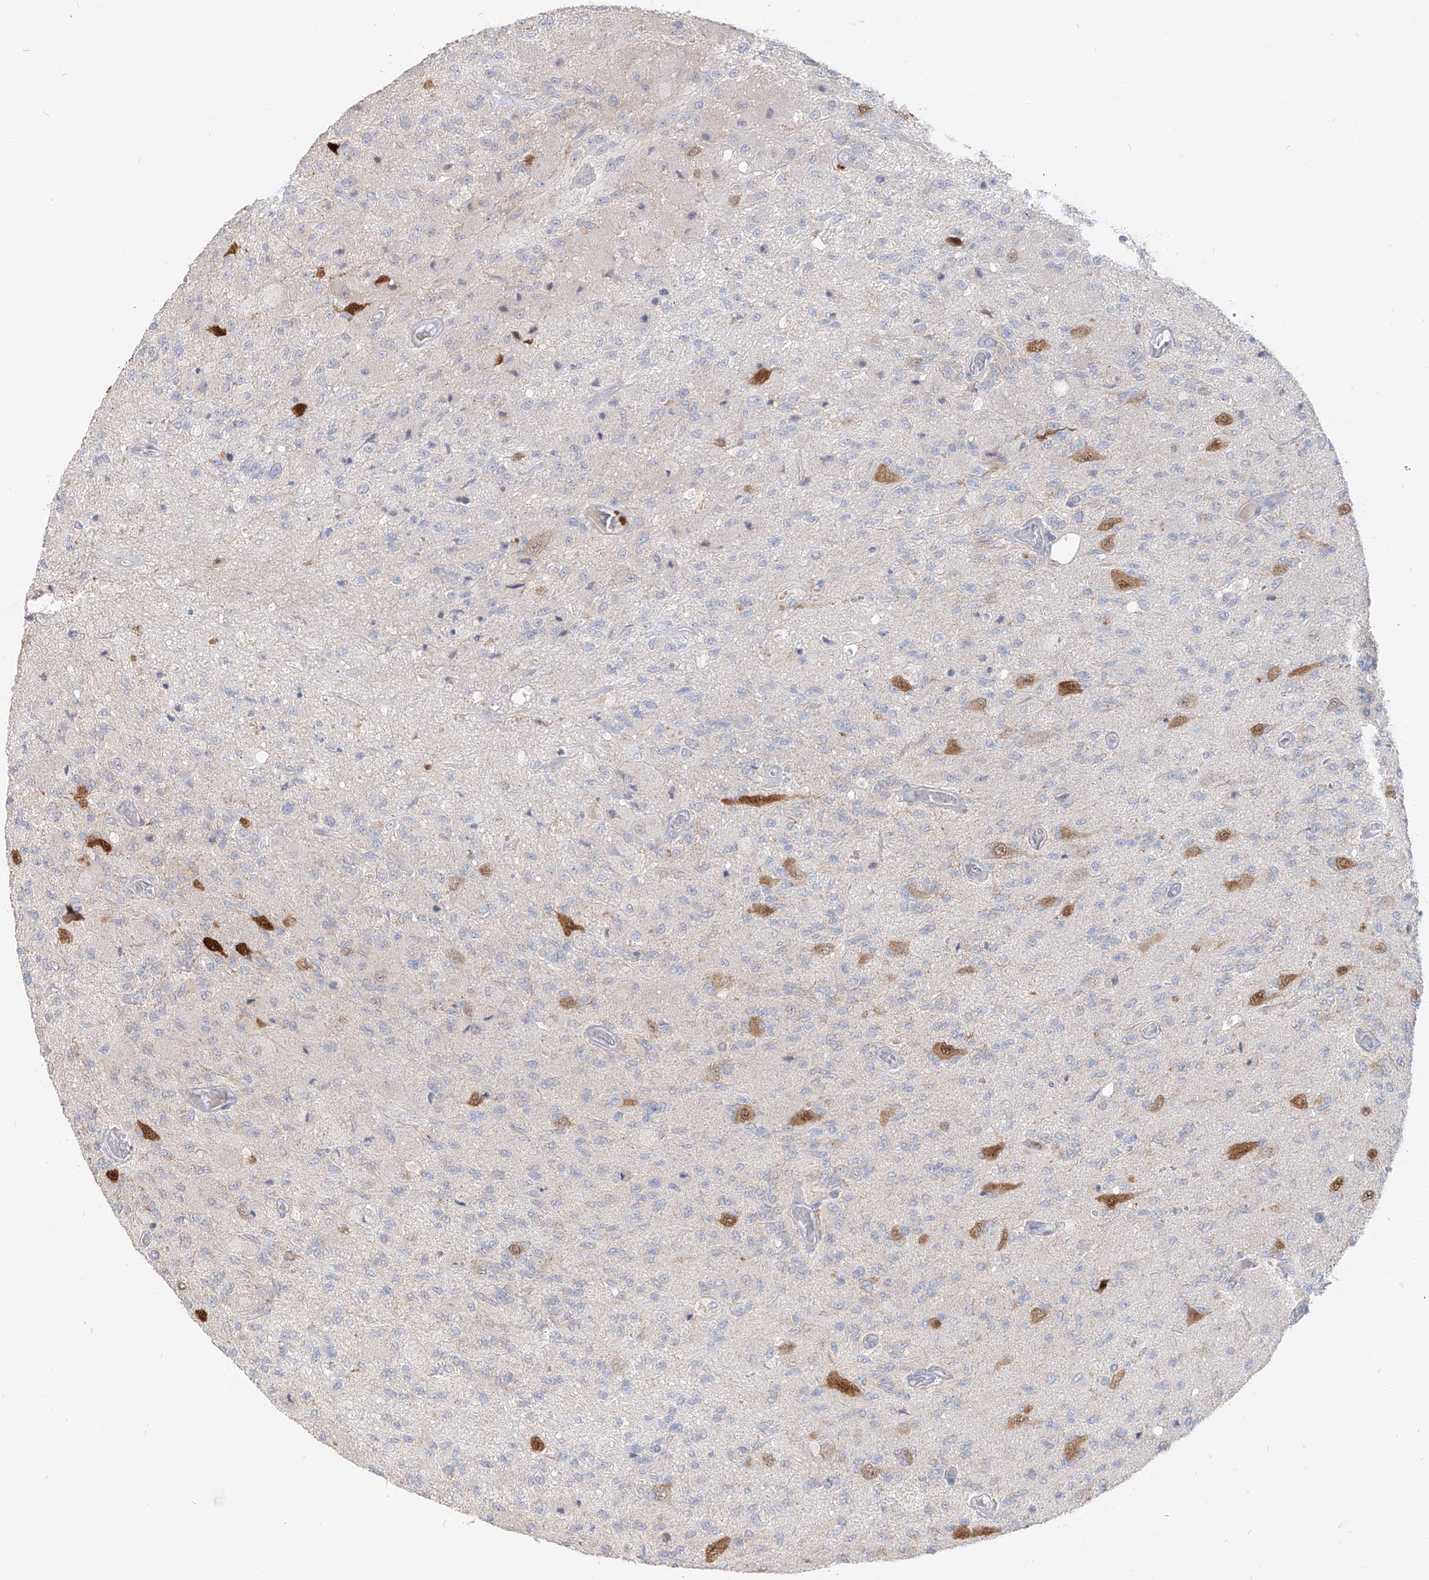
{"staining": {"intensity": "negative", "quantity": "none", "location": "none"}, "tissue": "glioma", "cell_type": "Tumor cells", "image_type": "cancer", "snomed": [{"axis": "morphology", "description": "Normal tissue, NOS"}, {"axis": "morphology", "description": "Glioma, malignant, High grade"}, {"axis": "topography", "description": "Cerebral cortex"}], "caption": "DAB (3,3'-diaminobenzidine) immunohistochemical staining of high-grade glioma (malignant) shows no significant staining in tumor cells.", "gene": "RBFOX3", "patient": {"sex": "male", "age": 77}}